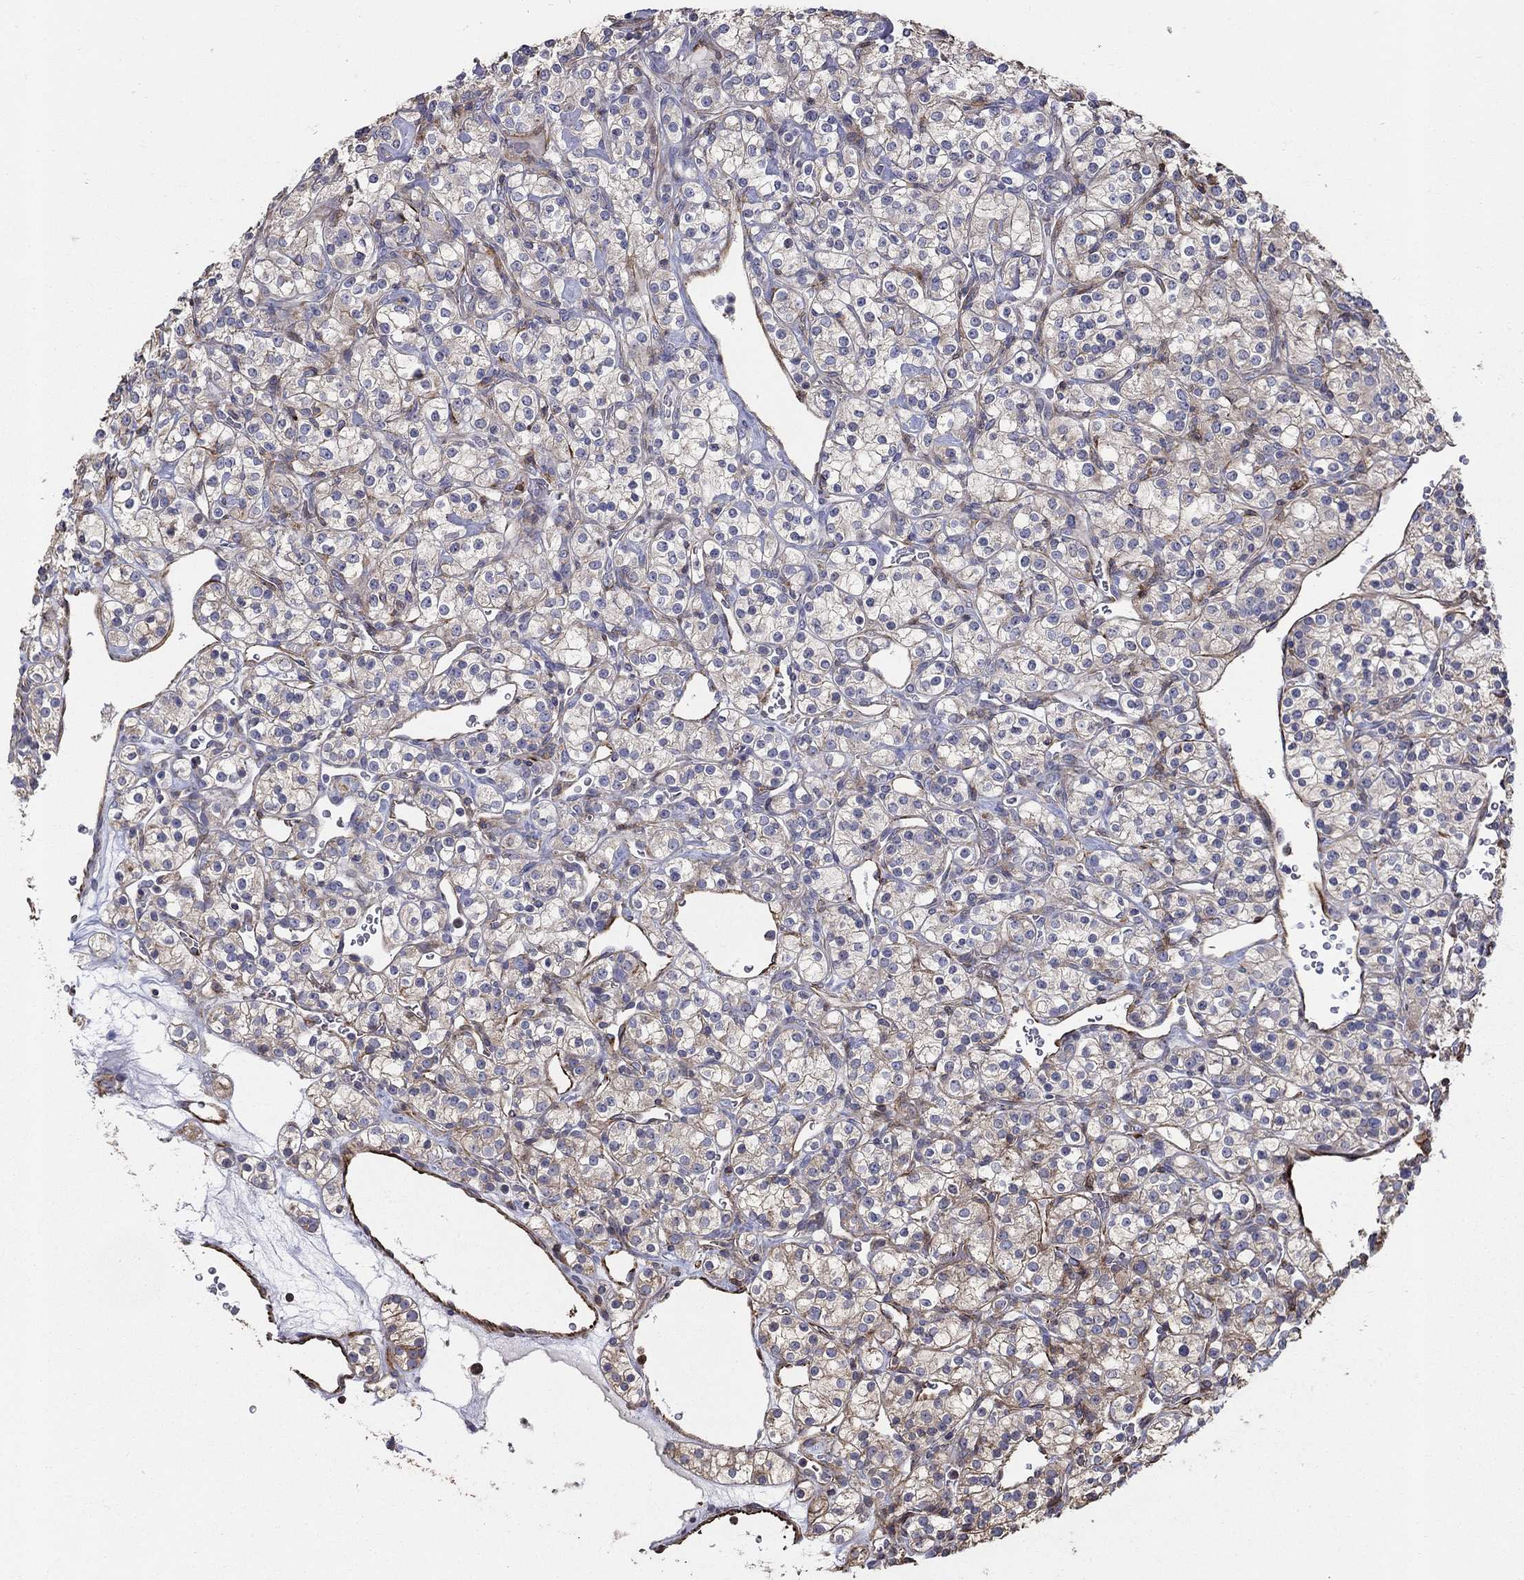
{"staining": {"intensity": "strong", "quantity": "<25%", "location": "cytoplasmic/membranous"}, "tissue": "renal cancer", "cell_type": "Tumor cells", "image_type": "cancer", "snomed": [{"axis": "morphology", "description": "Adenocarcinoma, NOS"}, {"axis": "topography", "description": "Kidney"}], "caption": "The photomicrograph reveals staining of adenocarcinoma (renal), revealing strong cytoplasmic/membranous protein expression (brown color) within tumor cells. The protein is shown in brown color, while the nuclei are stained blue.", "gene": "NPHP1", "patient": {"sex": "male", "age": 77}}